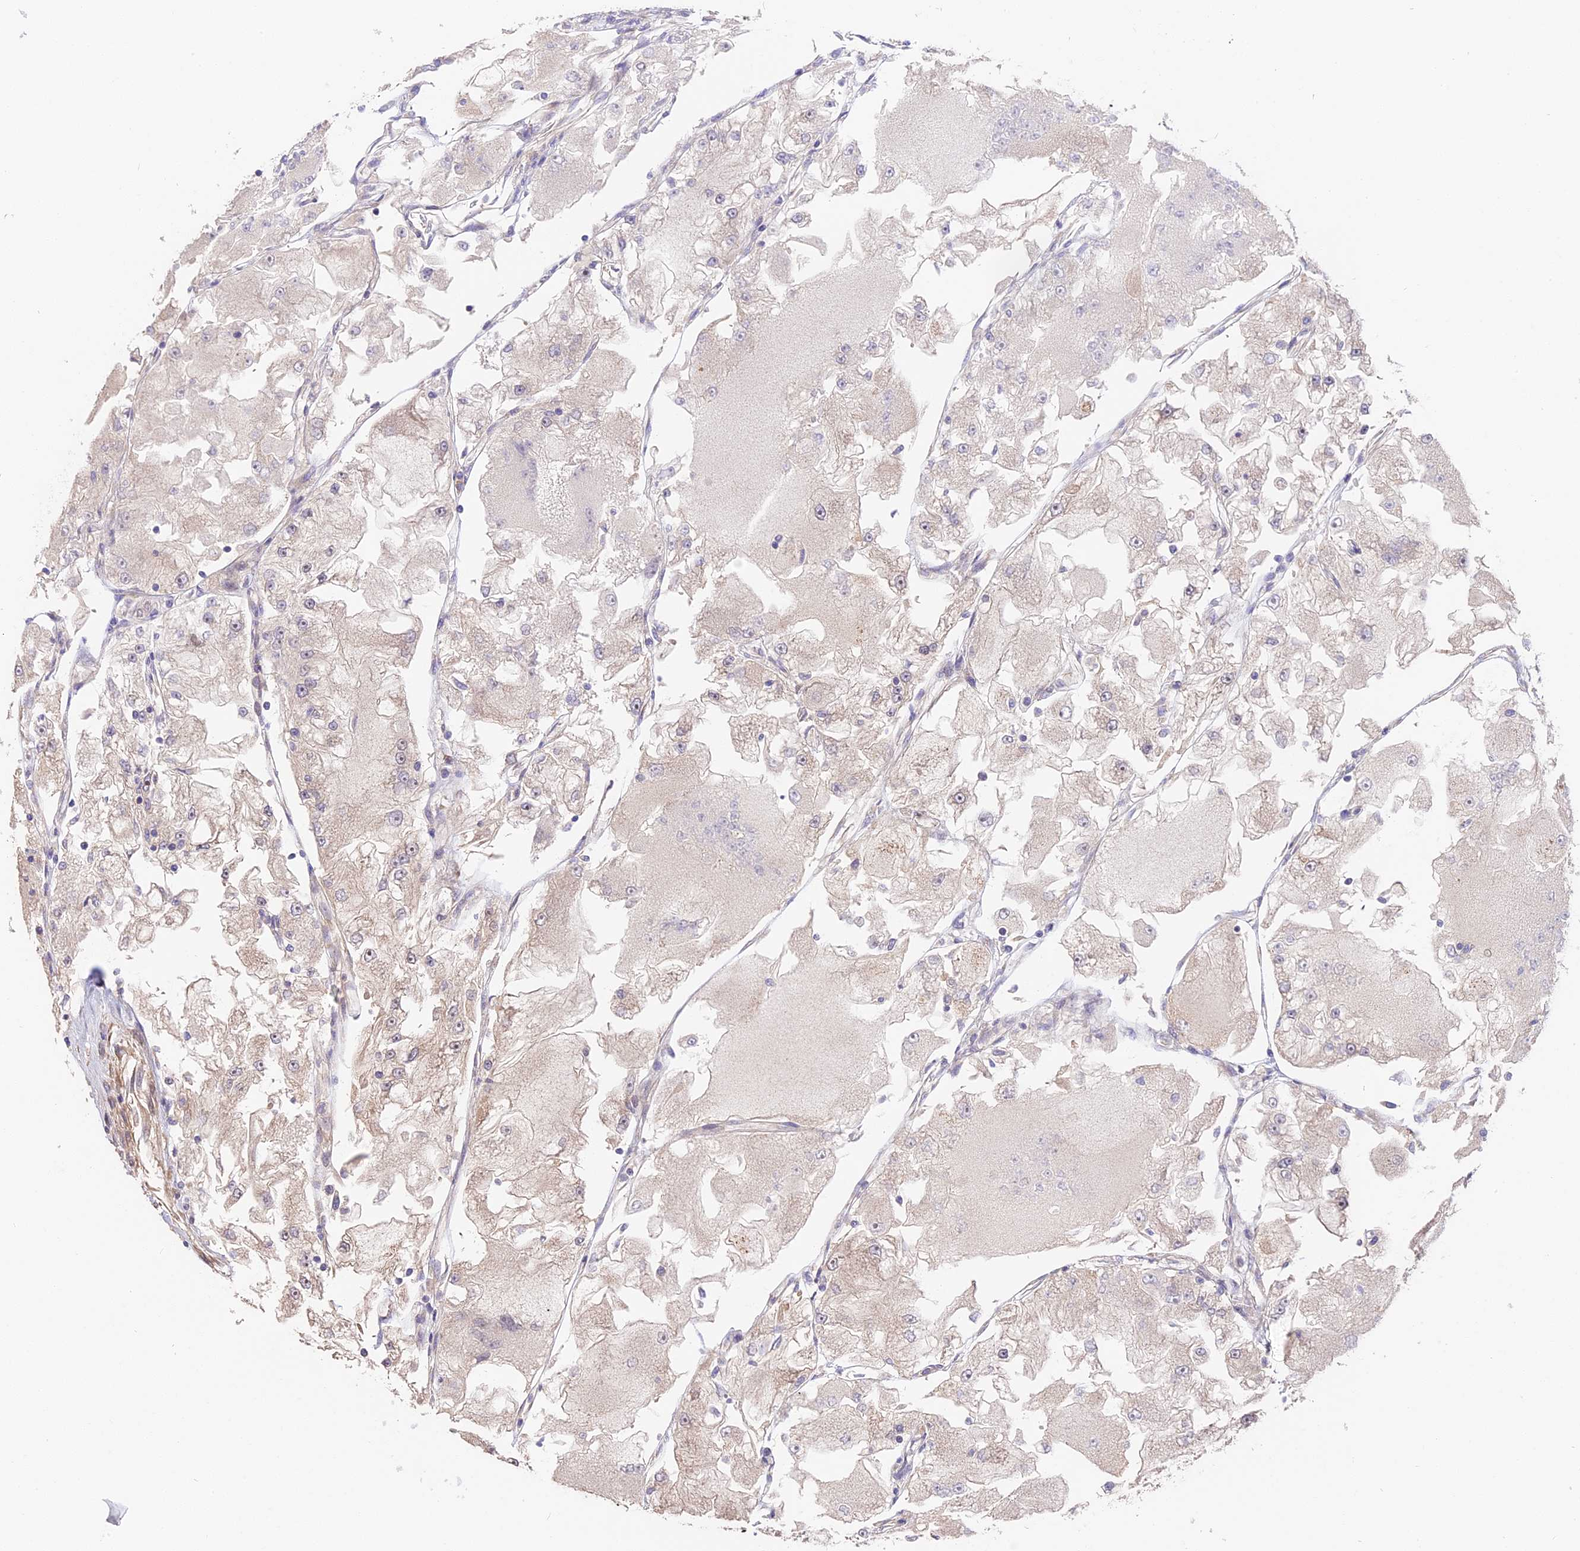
{"staining": {"intensity": "negative", "quantity": "none", "location": "none"}, "tissue": "renal cancer", "cell_type": "Tumor cells", "image_type": "cancer", "snomed": [{"axis": "morphology", "description": "Adenocarcinoma, NOS"}, {"axis": "topography", "description": "Kidney"}], "caption": "Immunohistochemistry of renal adenocarcinoma reveals no staining in tumor cells. (Brightfield microscopy of DAB (3,3'-diaminobenzidine) IHC at high magnification).", "gene": "ARHGAP17", "patient": {"sex": "female", "age": 72}}